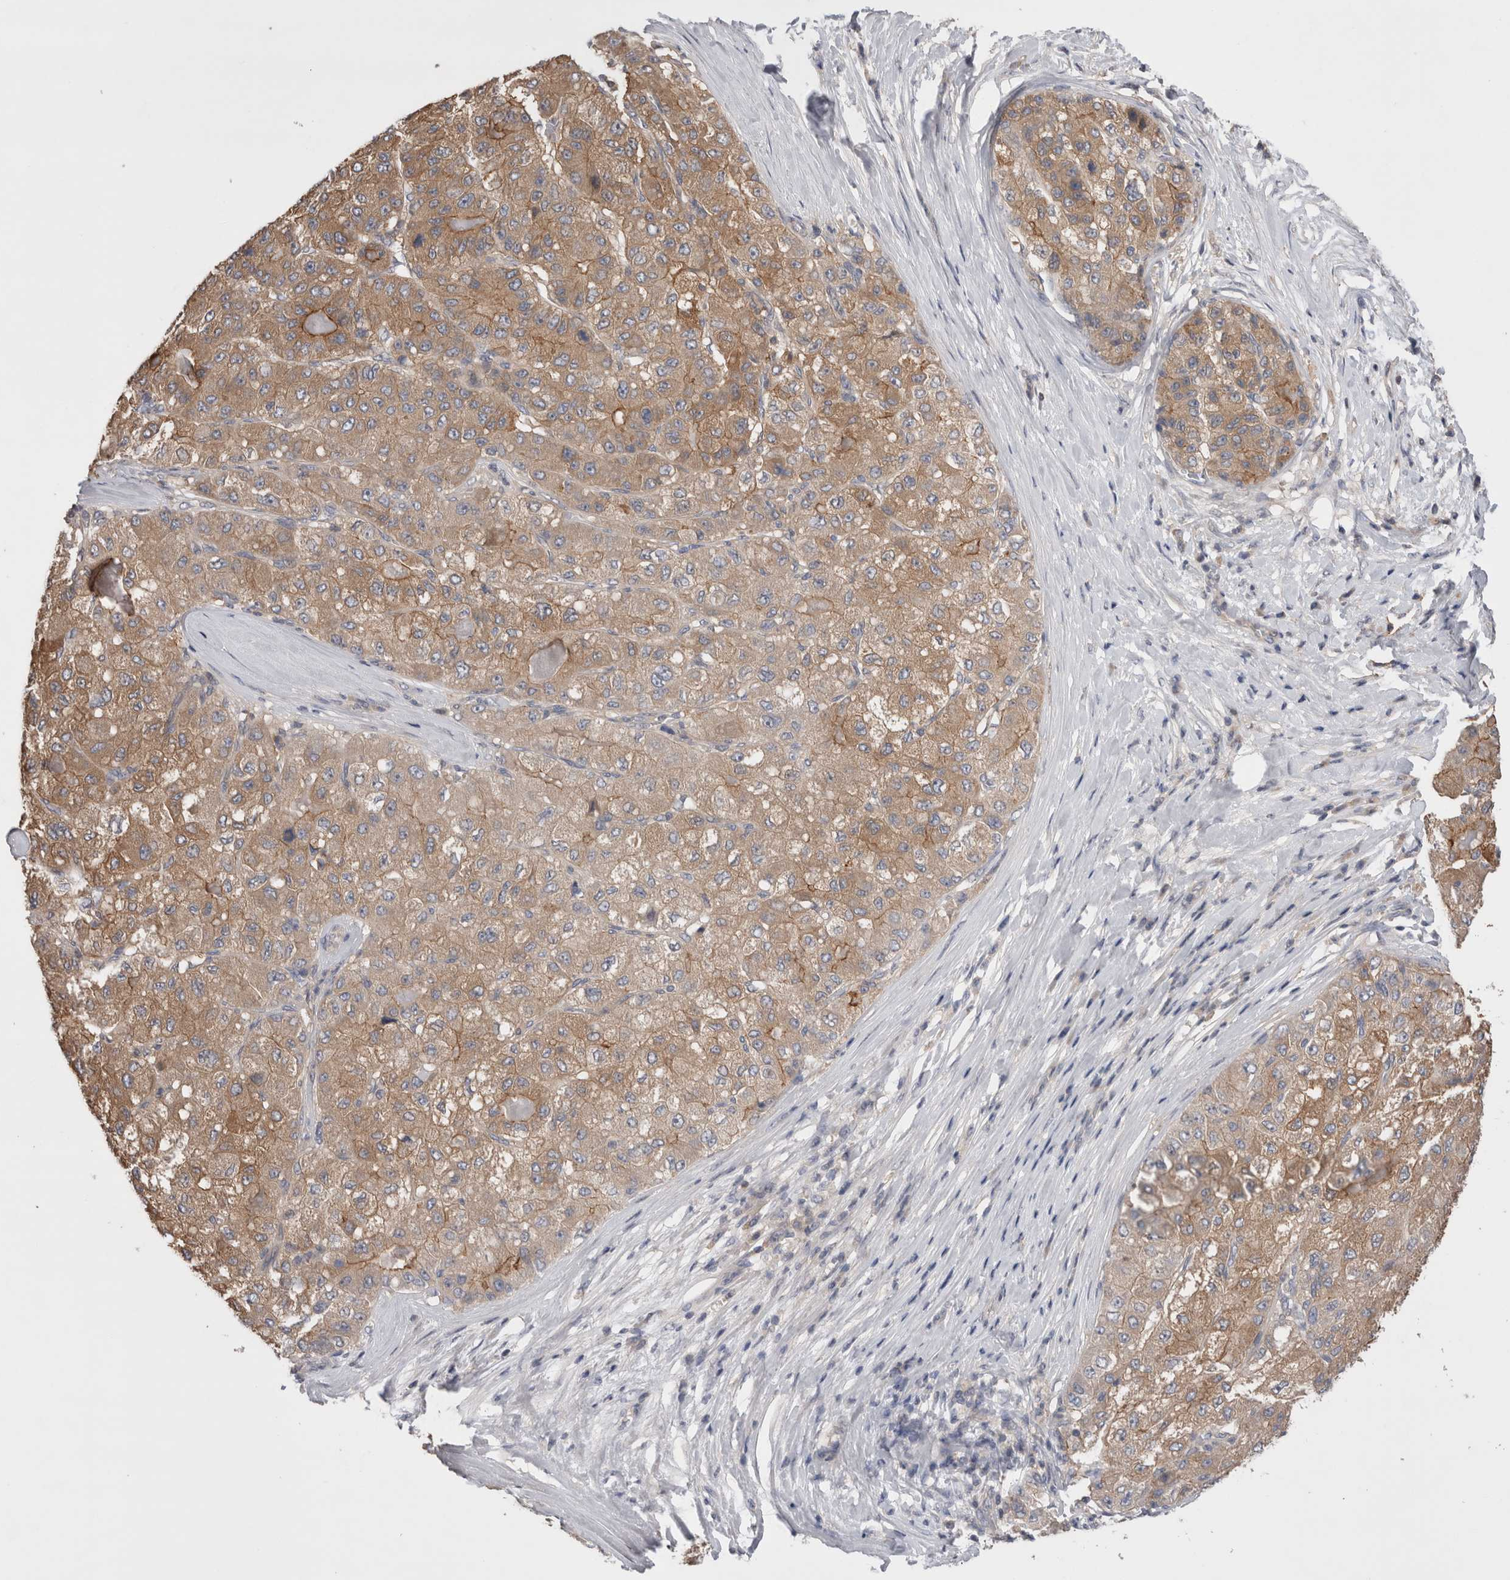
{"staining": {"intensity": "moderate", "quantity": ">75%", "location": "cytoplasmic/membranous"}, "tissue": "liver cancer", "cell_type": "Tumor cells", "image_type": "cancer", "snomed": [{"axis": "morphology", "description": "Carcinoma, Hepatocellular, NOS"}, {"axis": "topography", "description": "Liver"}], "caption": "High-power microscopy captured an IHC histopathology image of liver cancer (hepatocellular carcinoma), revealing moderate cytoplasmic/membranous expression in about >75% of tumor cells.", "gene": "OTOR", "patient": {"sex": "male", "age": 80}}